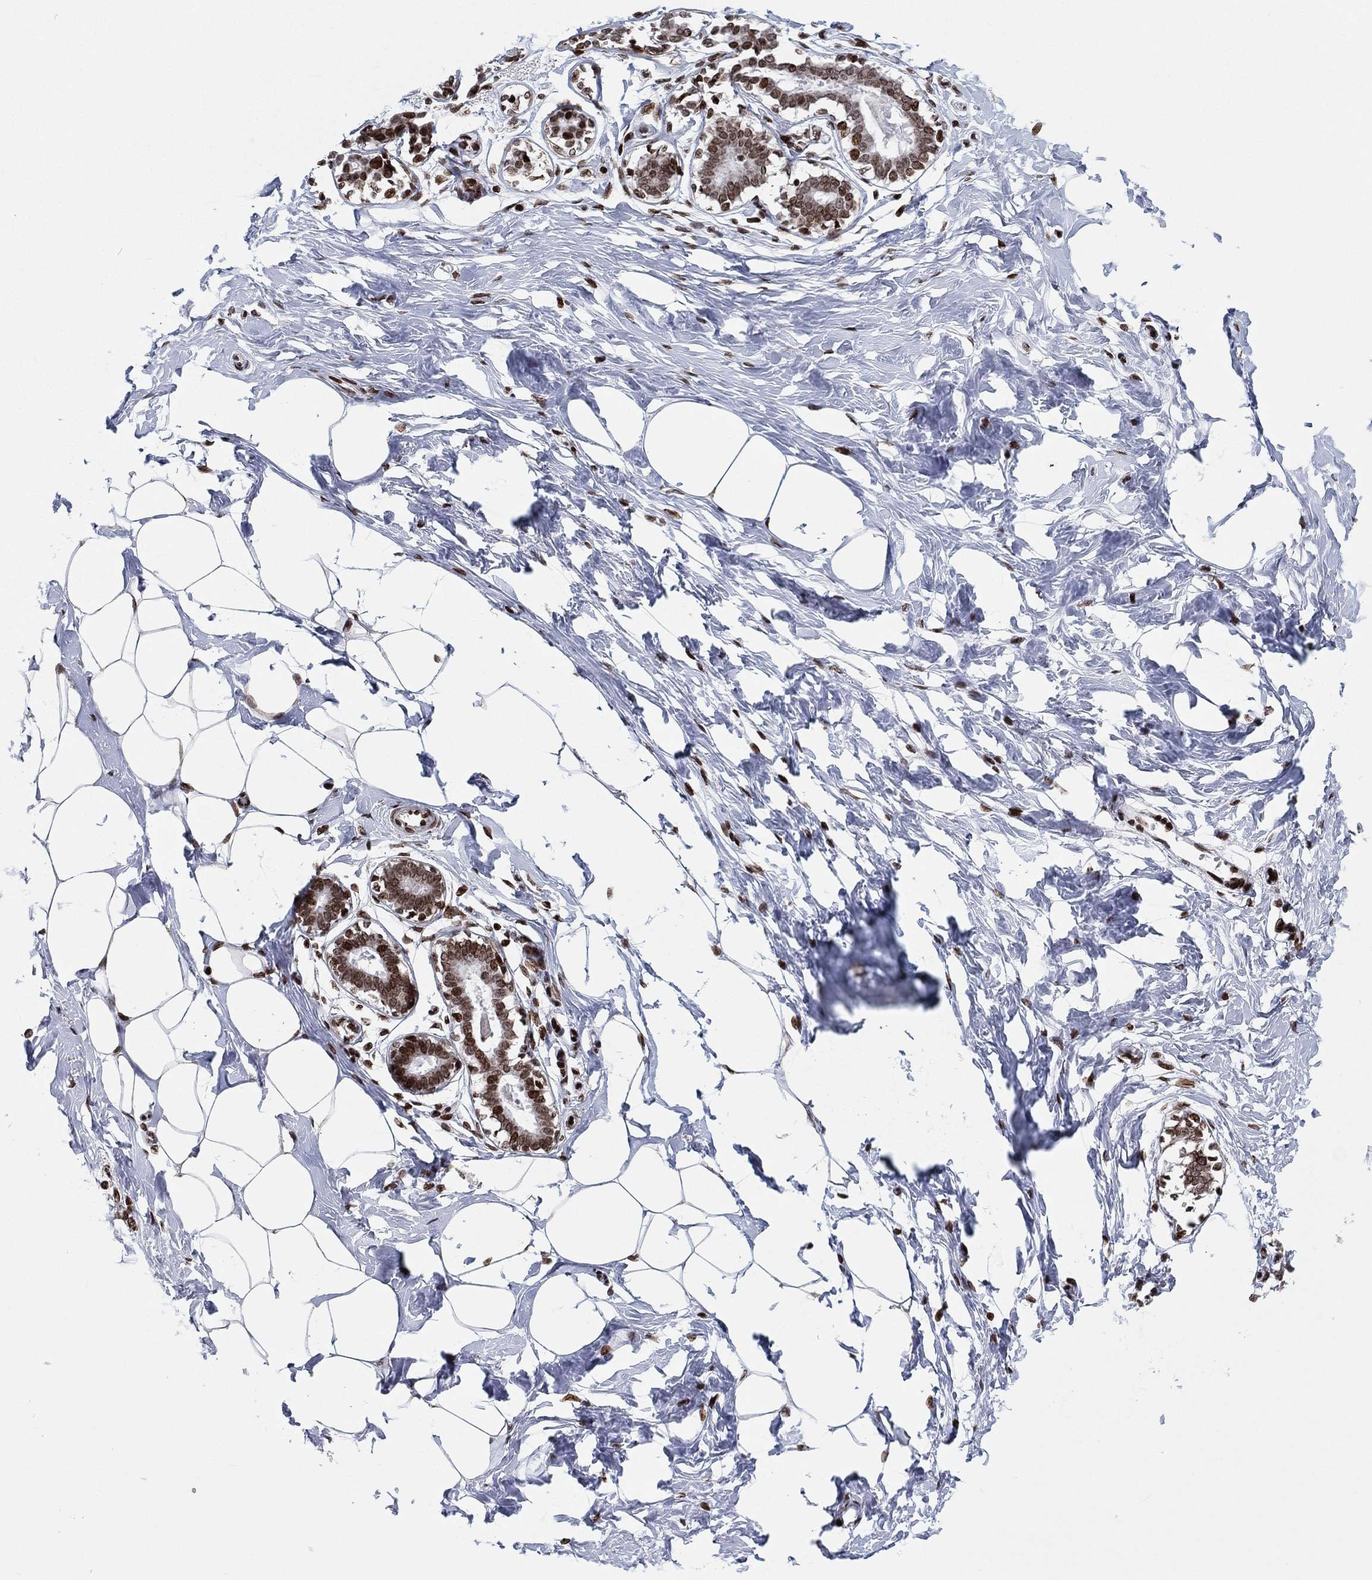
{"staining": {"intensity": "moderate", "quantity": "25%-75%", "location": "nuclear"}, "tissue": "breast", "cell_type": "Adipocytes", "image_type": "normal", "snomed": [{"axis": "morphology", "description": "Normal tissue, NOS"}, {"axis": "morphology", "description": "Lobular carcinoma, in situ"}, {"axis": "topography", "description": "Breast"}], "caption": "The photomicrograph displays immunohistochemical staining of benign breast. There is moderate nuclear staining is seen in about 25%-75% of adipocytes. (DAB (3,3'-diaminobenzidine) IHC, brown staining for protein, blue staining for nuclei).", "gene": "MFSD14A", "patient": {"sex": "female", "age": 35}}